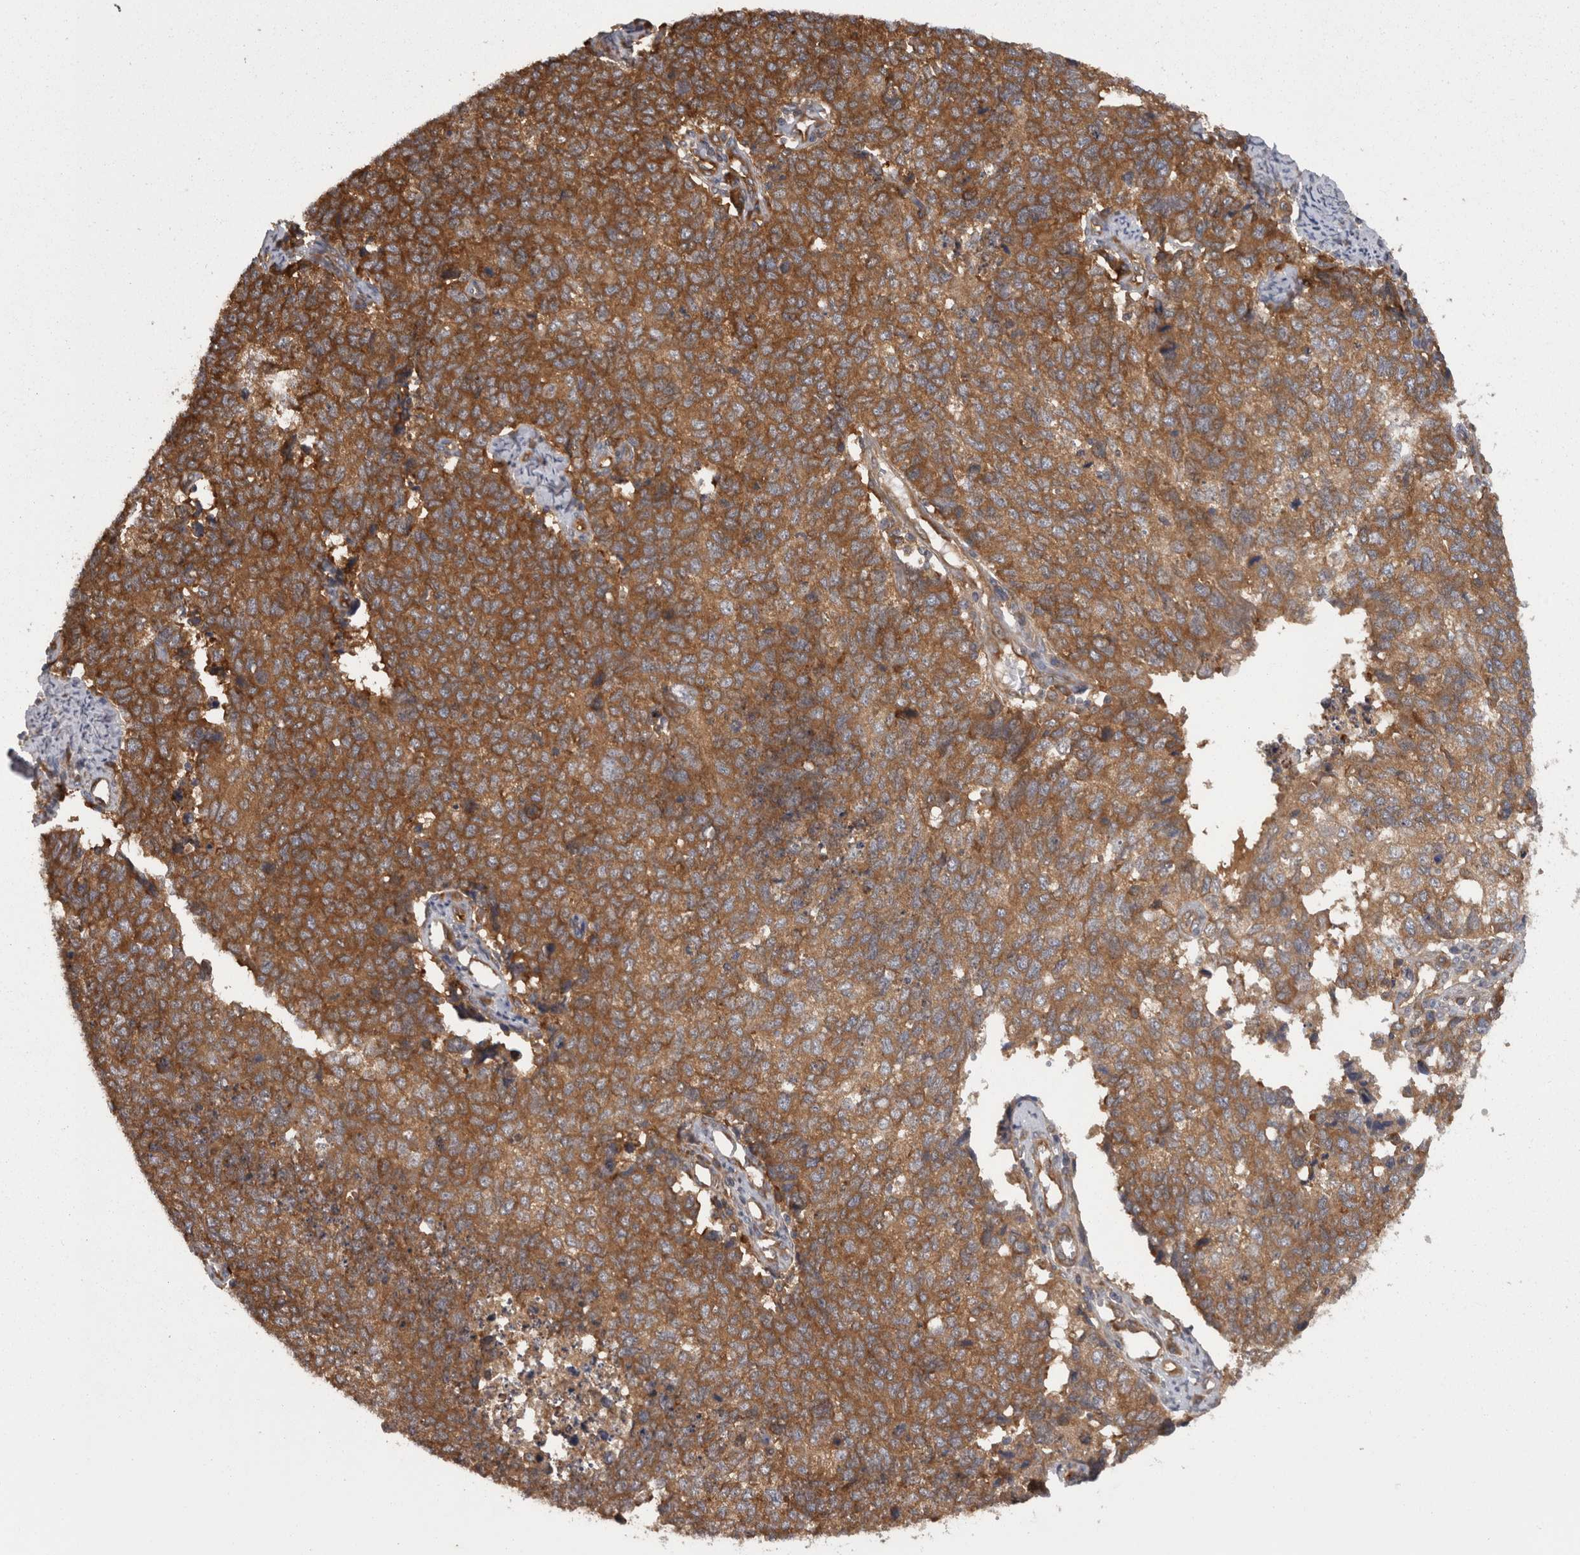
{"staining": {"intensity": "strong", "quantity": ">75%", "location": "cytoplasmic/membranous"}, "tissue": "cervical cancer", "cell_type": "Tumor cells", "image_type": "cancer", "snomed": [{"axis": "morphology", "description": "Squamous cell carcinoma, NOS"}, {"axis": "topography", "description": "Cervix"}], "caption": "IHC (DAB (3,3'-diaminobenzidine)) staining of human cervical cancer exhibits strong cytoplasmic/membranous protein staining in approximately >75% of tumor cells.", "gene": "SMCR8", "patient": {"sex": "female", "age": 63}}